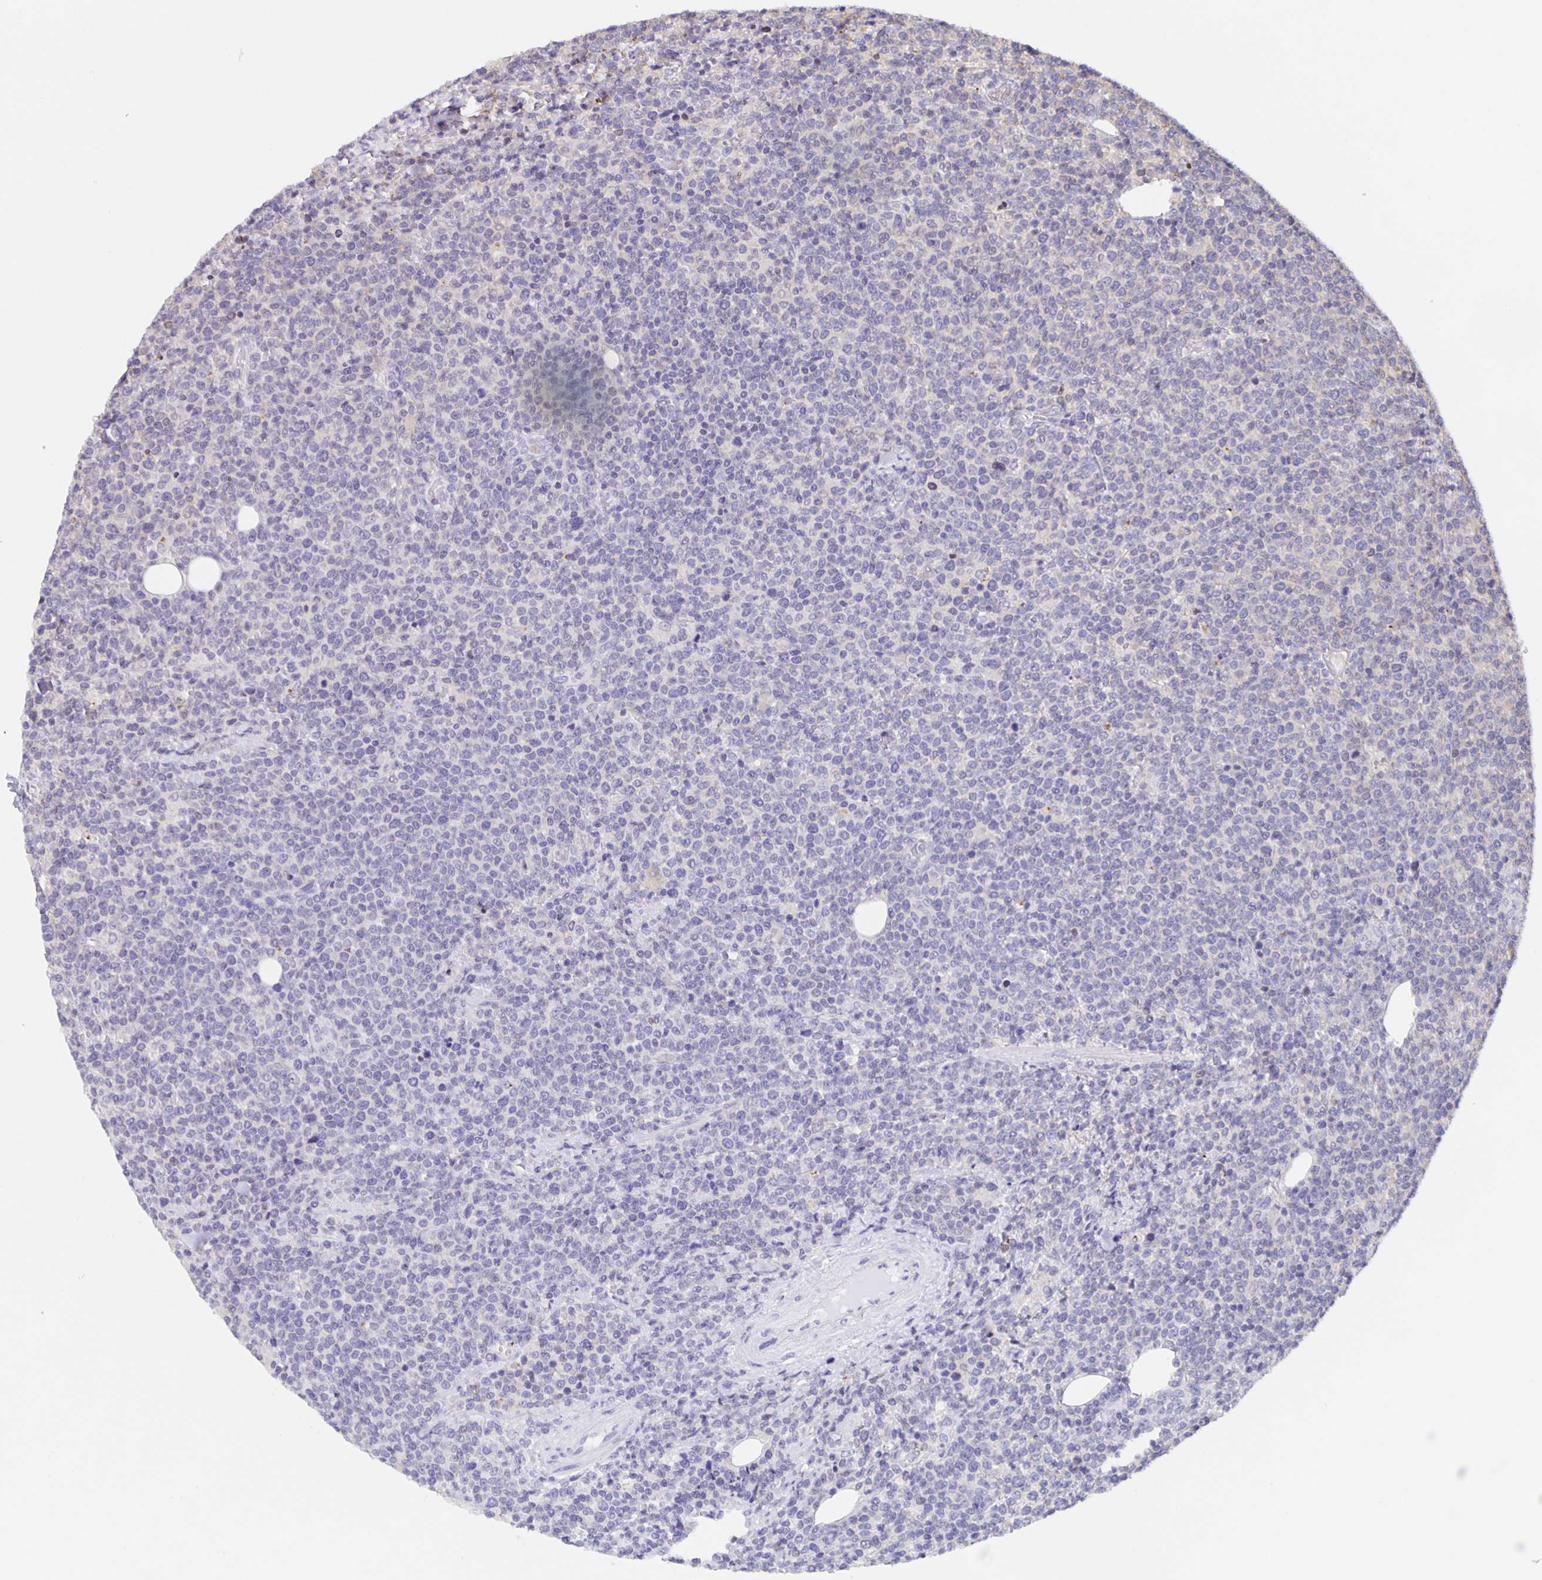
{"staining": {"intensity": "negative", "quantity": "none", "location": "none"}, "tissue": "lymphoma", "cell_type": "Tumor cells", "image_type": "cancer", "snomed": [{"axis": "morphology", "description": "Malignant lymphoma, non-Hodgkin's type, High grade"}, {"axis": "topography", "description": "Lymph node"}], "caption": "Protein analysis of high-grade malignant lymphoma, non-Hodgkin's type shows no significant expression in tumor cells.", "gene": "MARCHF6", "patient": {"sex": "male", "age": 61}}